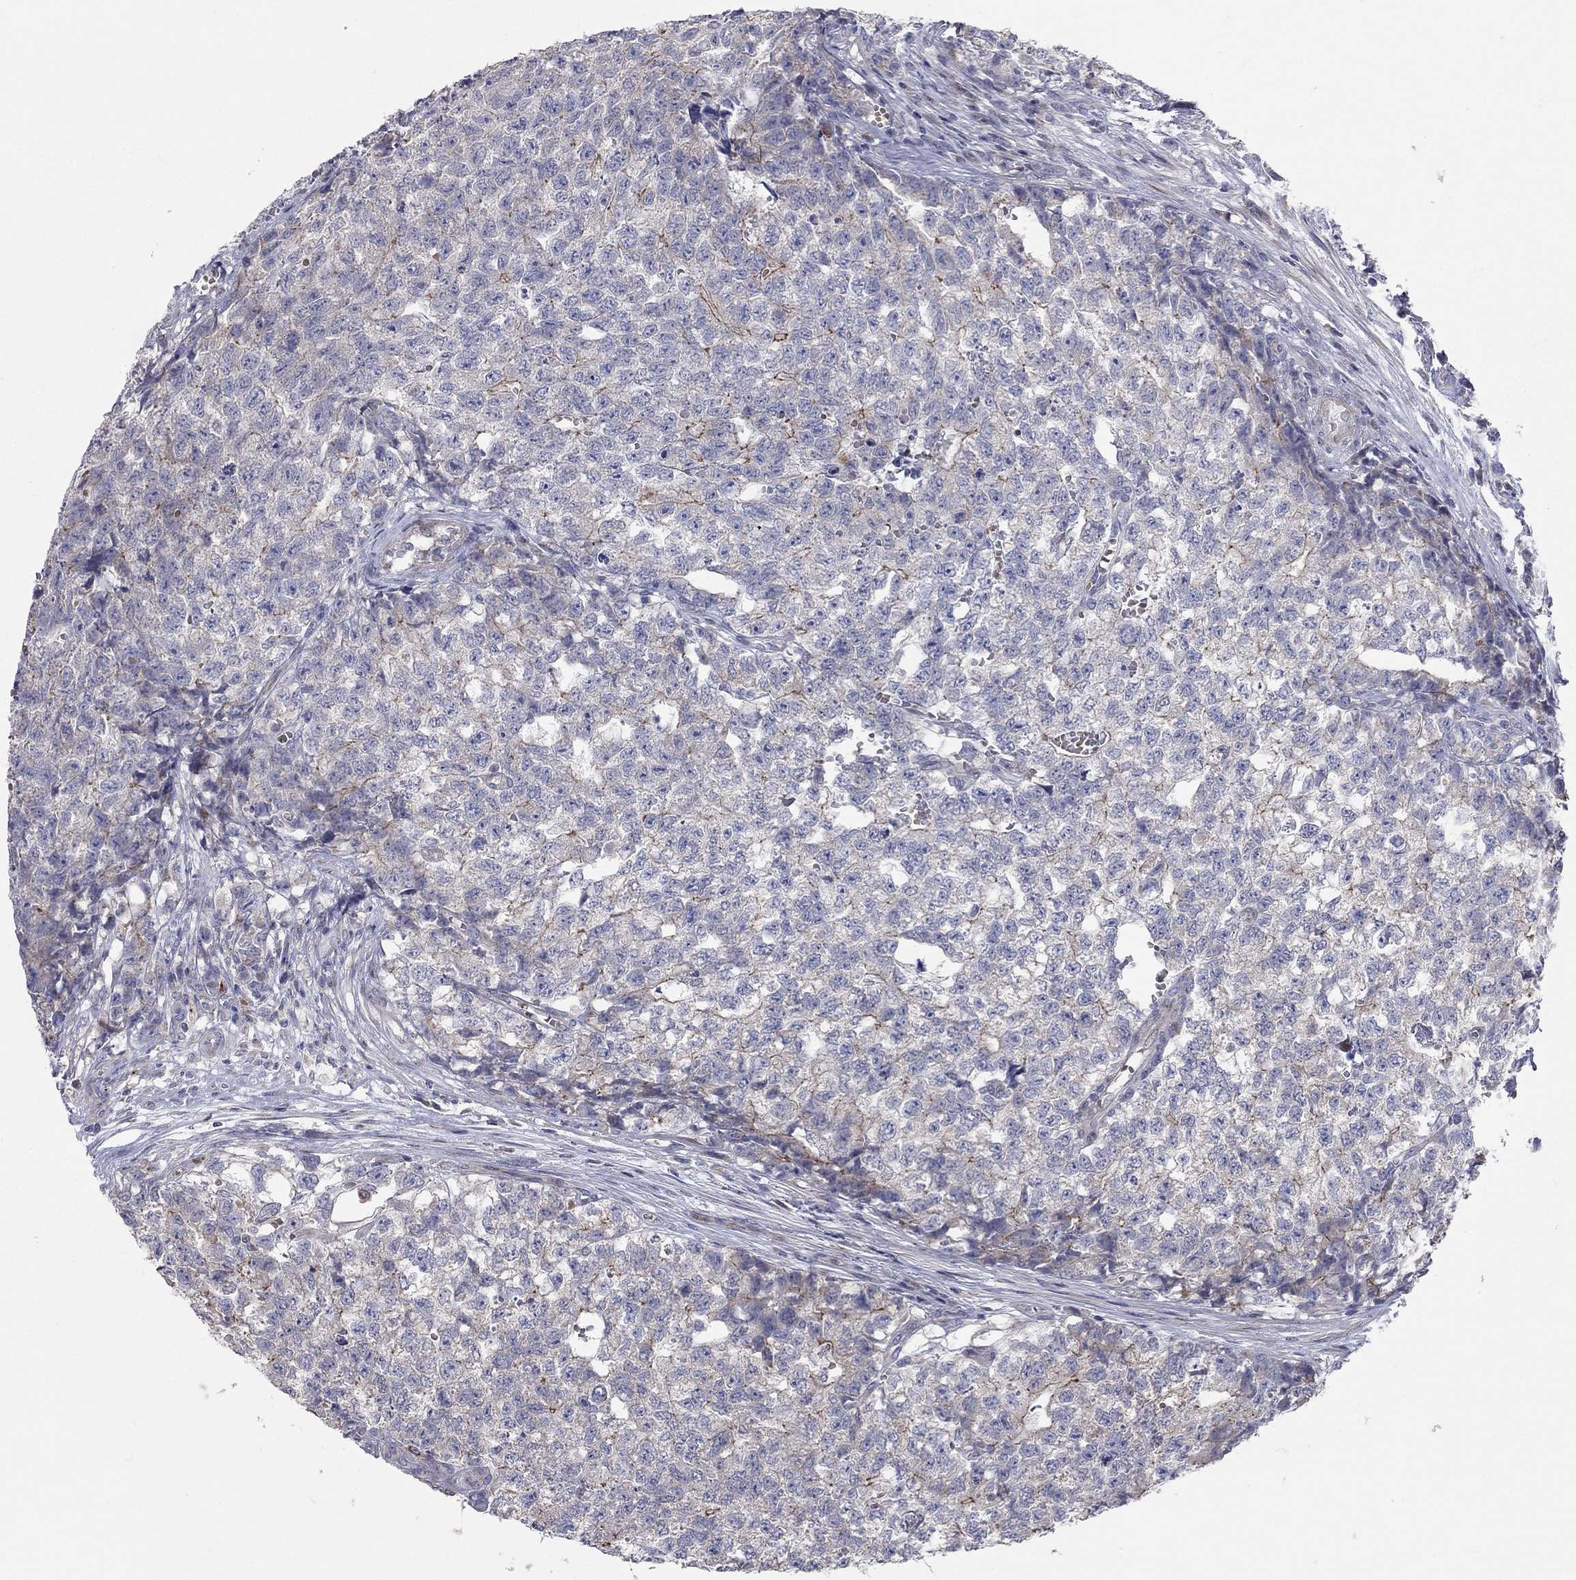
{"staining": {"intensity": "strong", "quantity": "<25%", "location": "cytoplasmic/membranous"}, "tissue": "testis cancer", "cell_type": "Tumor cells", "image_type": "cancer", "snomed": [{"axis": "morphology", "description": "Seminoma, NOS"}, {"axis": "morphology", "description": "Carcinoma, Embryonal, NOS"}, {"axis": "topography", "description": "Testis"}], "caption": "Testis cancer (embryonal carcinoma) was stained to show a protein in brown. There is medium levels of strong cytoplasmic/membranous expression in about <25% of tumor cells.", "gene": "KANSL1L", "patient": {"sex": "male", "age": 22}}